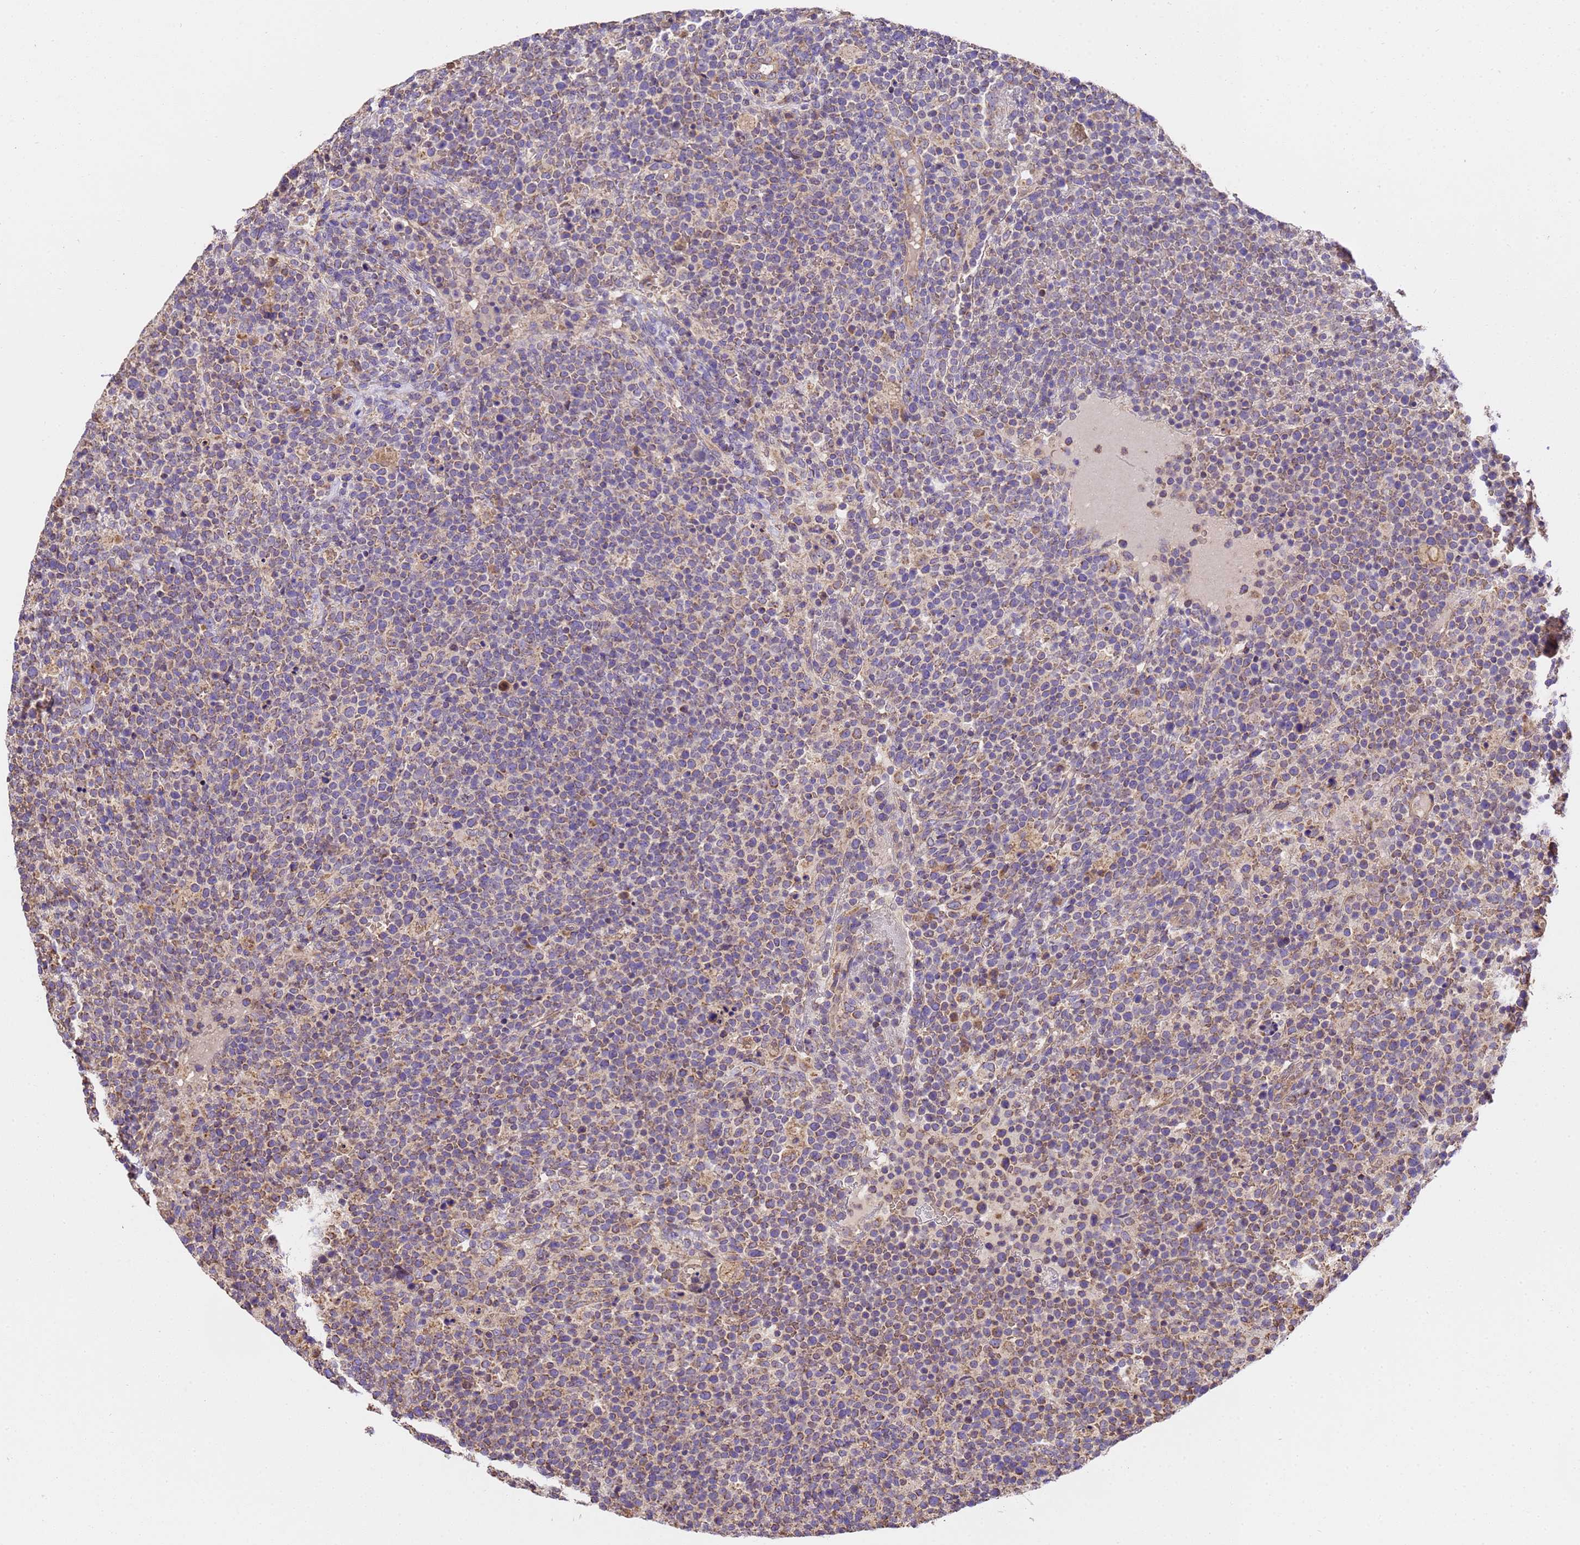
{"staining": {"intensity": "moderate", "quantity": "<25%", "location": "cytoplasmic/membranous"}, "tissue": "lymphoma", "cell_type": "Tumor cells", "image_type": "cancer", "snomed": [{"axis": "morphology", "description": "Malignant lymphoma, non-Hodgkin's type, High grade"}, {"axis": "topography", "description": "Lymph node"}], "caption": "Protein analysis of high-grade malignant lymphoma, non-Hodgkin's type tissue displays moderate cytoplasmic/membranous expression in about <25% of tumor cells.", "gene": "LRRIQ1", "patient": {"sex": "male", "age": 61}}